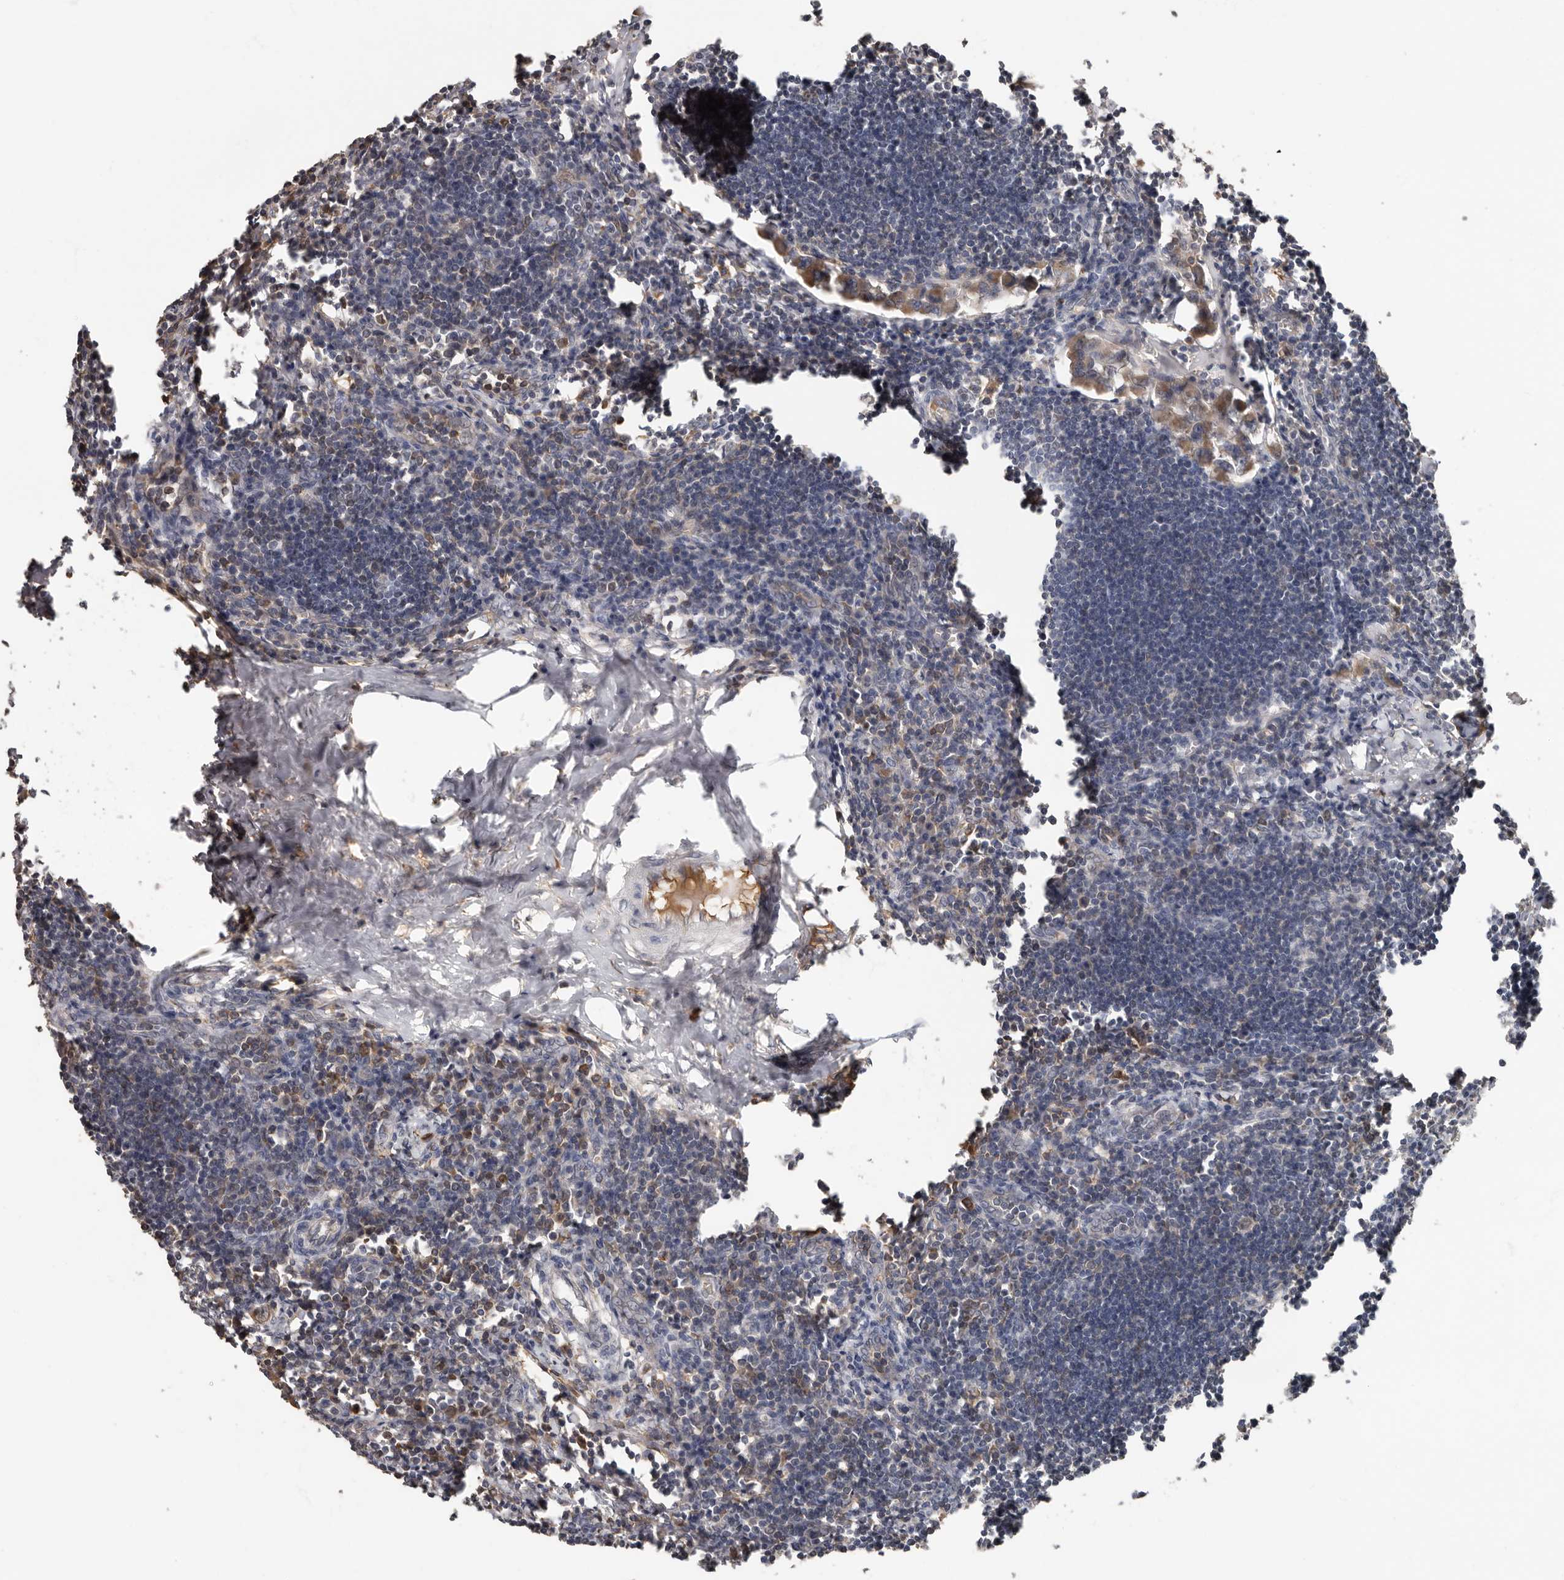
{"staining": {"intensity": "weak", "quantity": "<25%", "location": "cytoplasmic/membranous"}, "tissue": "lymph node", "cell_type": "Germinal center cells", "image_type": "normal", "snomed": [{"axis": "morphology", "description": "Normal tissue, NOS"}, {"axis": "morphology", "description": "Malignant melanoma, Metastatic site"}, {"axis": "topography", "description": "Lymph node"}], "caption": "This is an IHC image of benign human lymph node. There is no positivity in germinal center cells.", "gene": "LRGUK", "patient": {"sex": "male", "age": 41}}